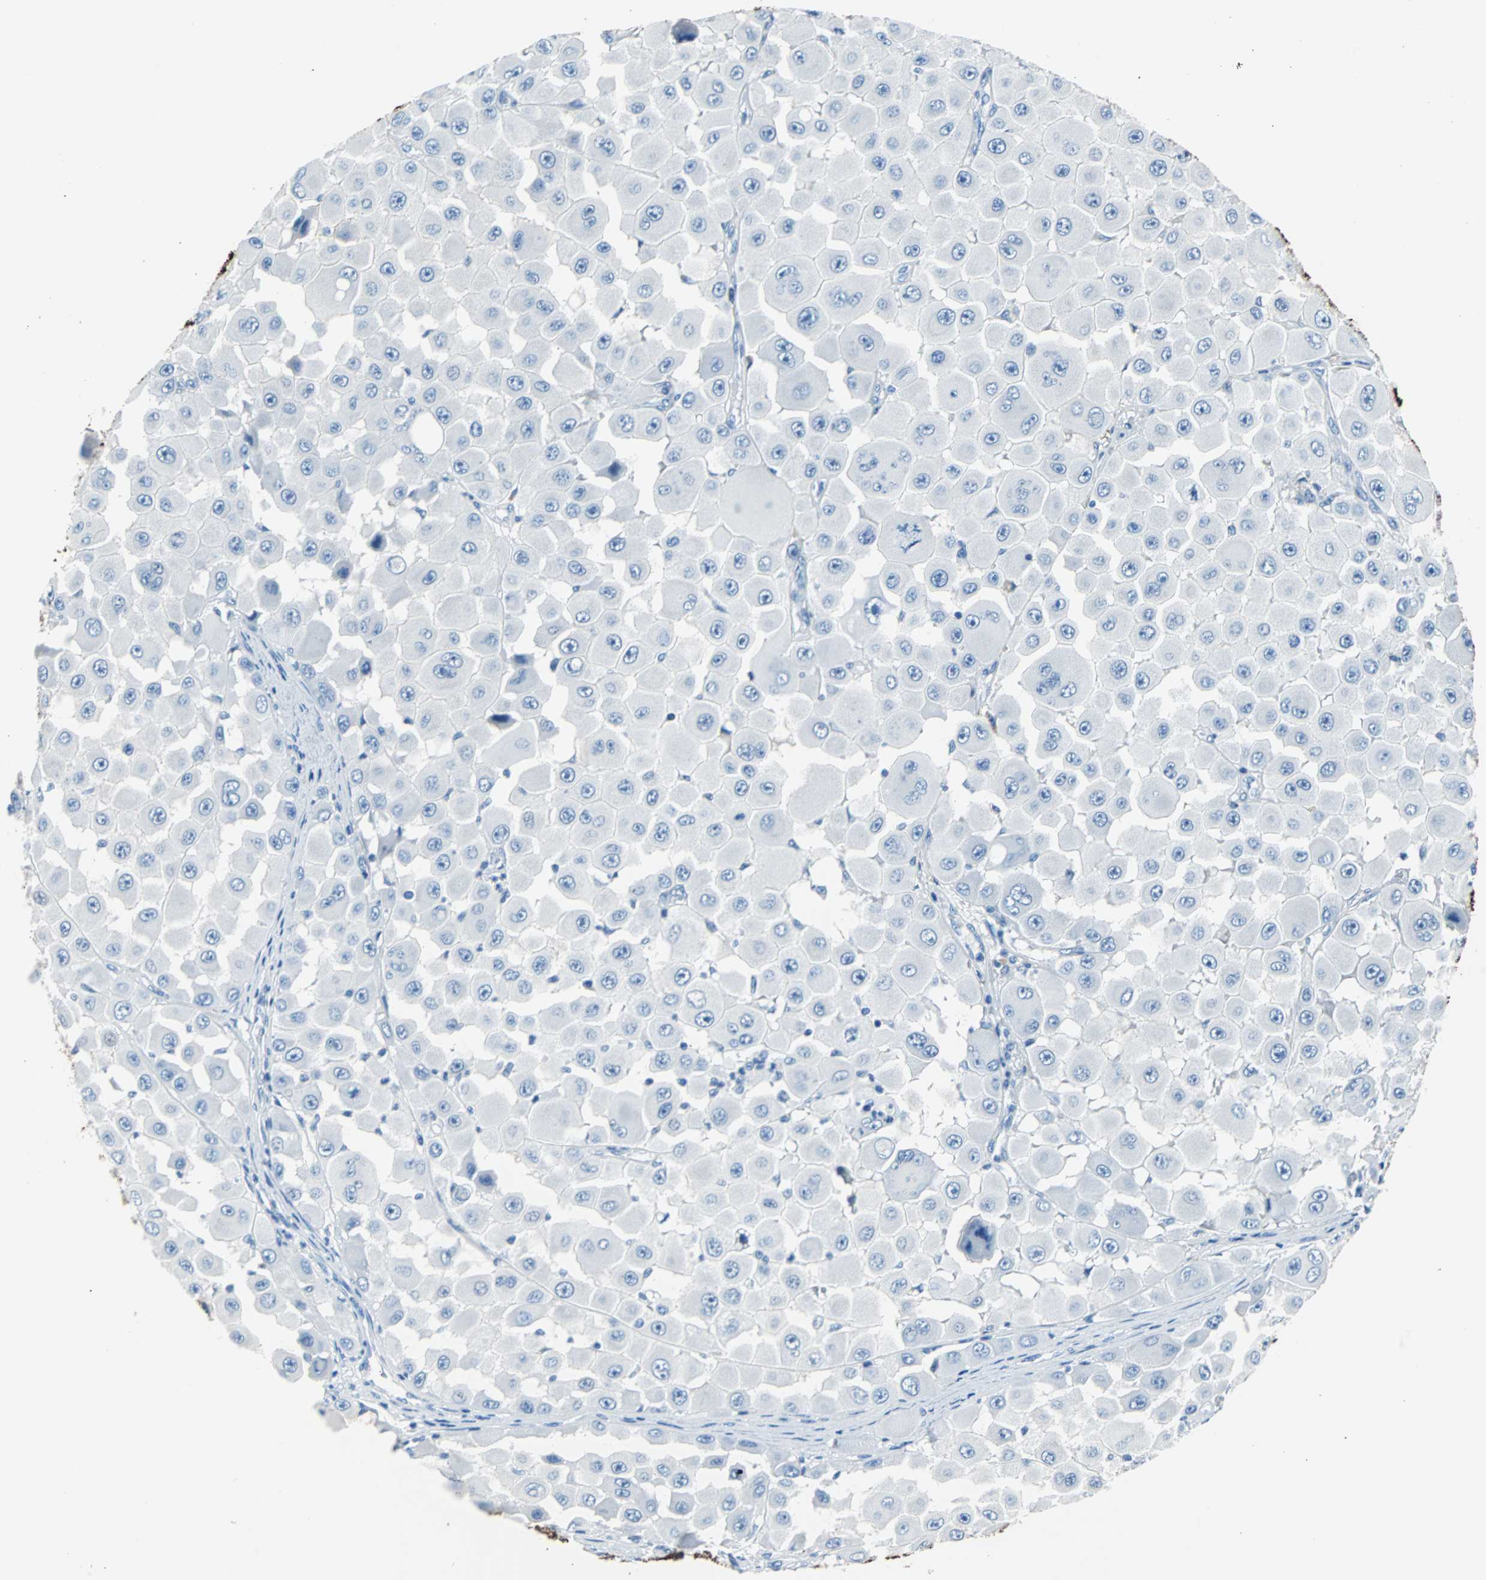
{"staining": {"intensity": "strong", "quantity": "<25%", "location": "cytoplasmic/membranous"}, "tissue": "melanoma", "cell_type": "Tumor cells", "image_type": "cancer", "snomed": [{"axis": "morphology", "description": "Malignant melanoma, NOS"}, {"axis": "topography", "description": "Skin"}], "caption": "Melanoma stained for a protein exhibits strong cytoplasmic/membranous positivity in tumor cells.", "gene": "KRT7", "patient": {"sex": "female", "age": 81}}